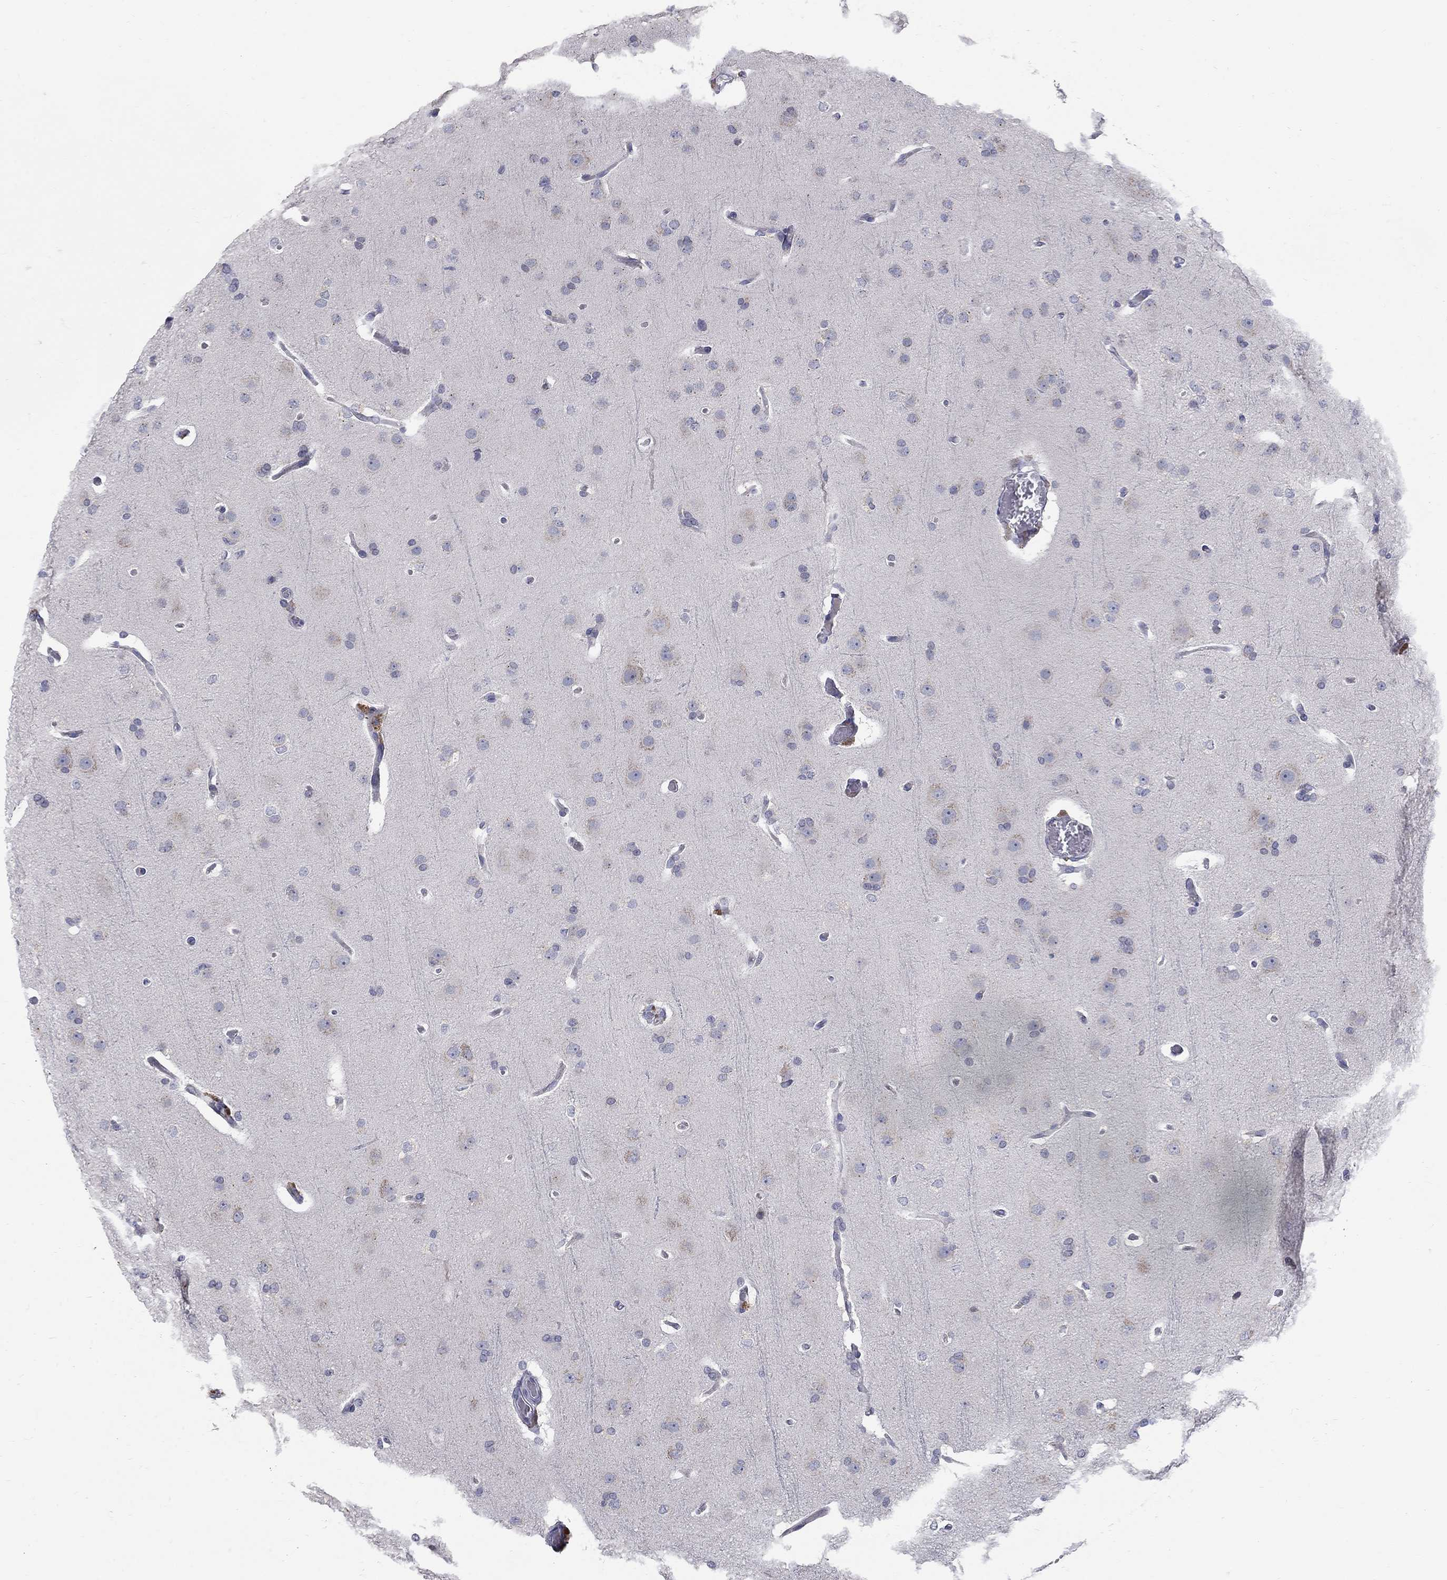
{"staining": {"intensity": "negative", "quantity": "none", "location": "none"}, "tissue": "glioma", "cell_type": "Tumor cells", "image_type": "cancer", "snomed": [{"axis": "morphology", "description": "Glioma, malignant, Low grade"}, {"axis": "topography", "description": "Brain"}], "caption": "An immunohistochemistry (IHC) micrograph of low-grade glioma (malignant) is shown. There is no staining in tumor cells of low-grade glioma (malignant).", "gene": "PANK3", "patient": {"sex": "male", "age": 41}}